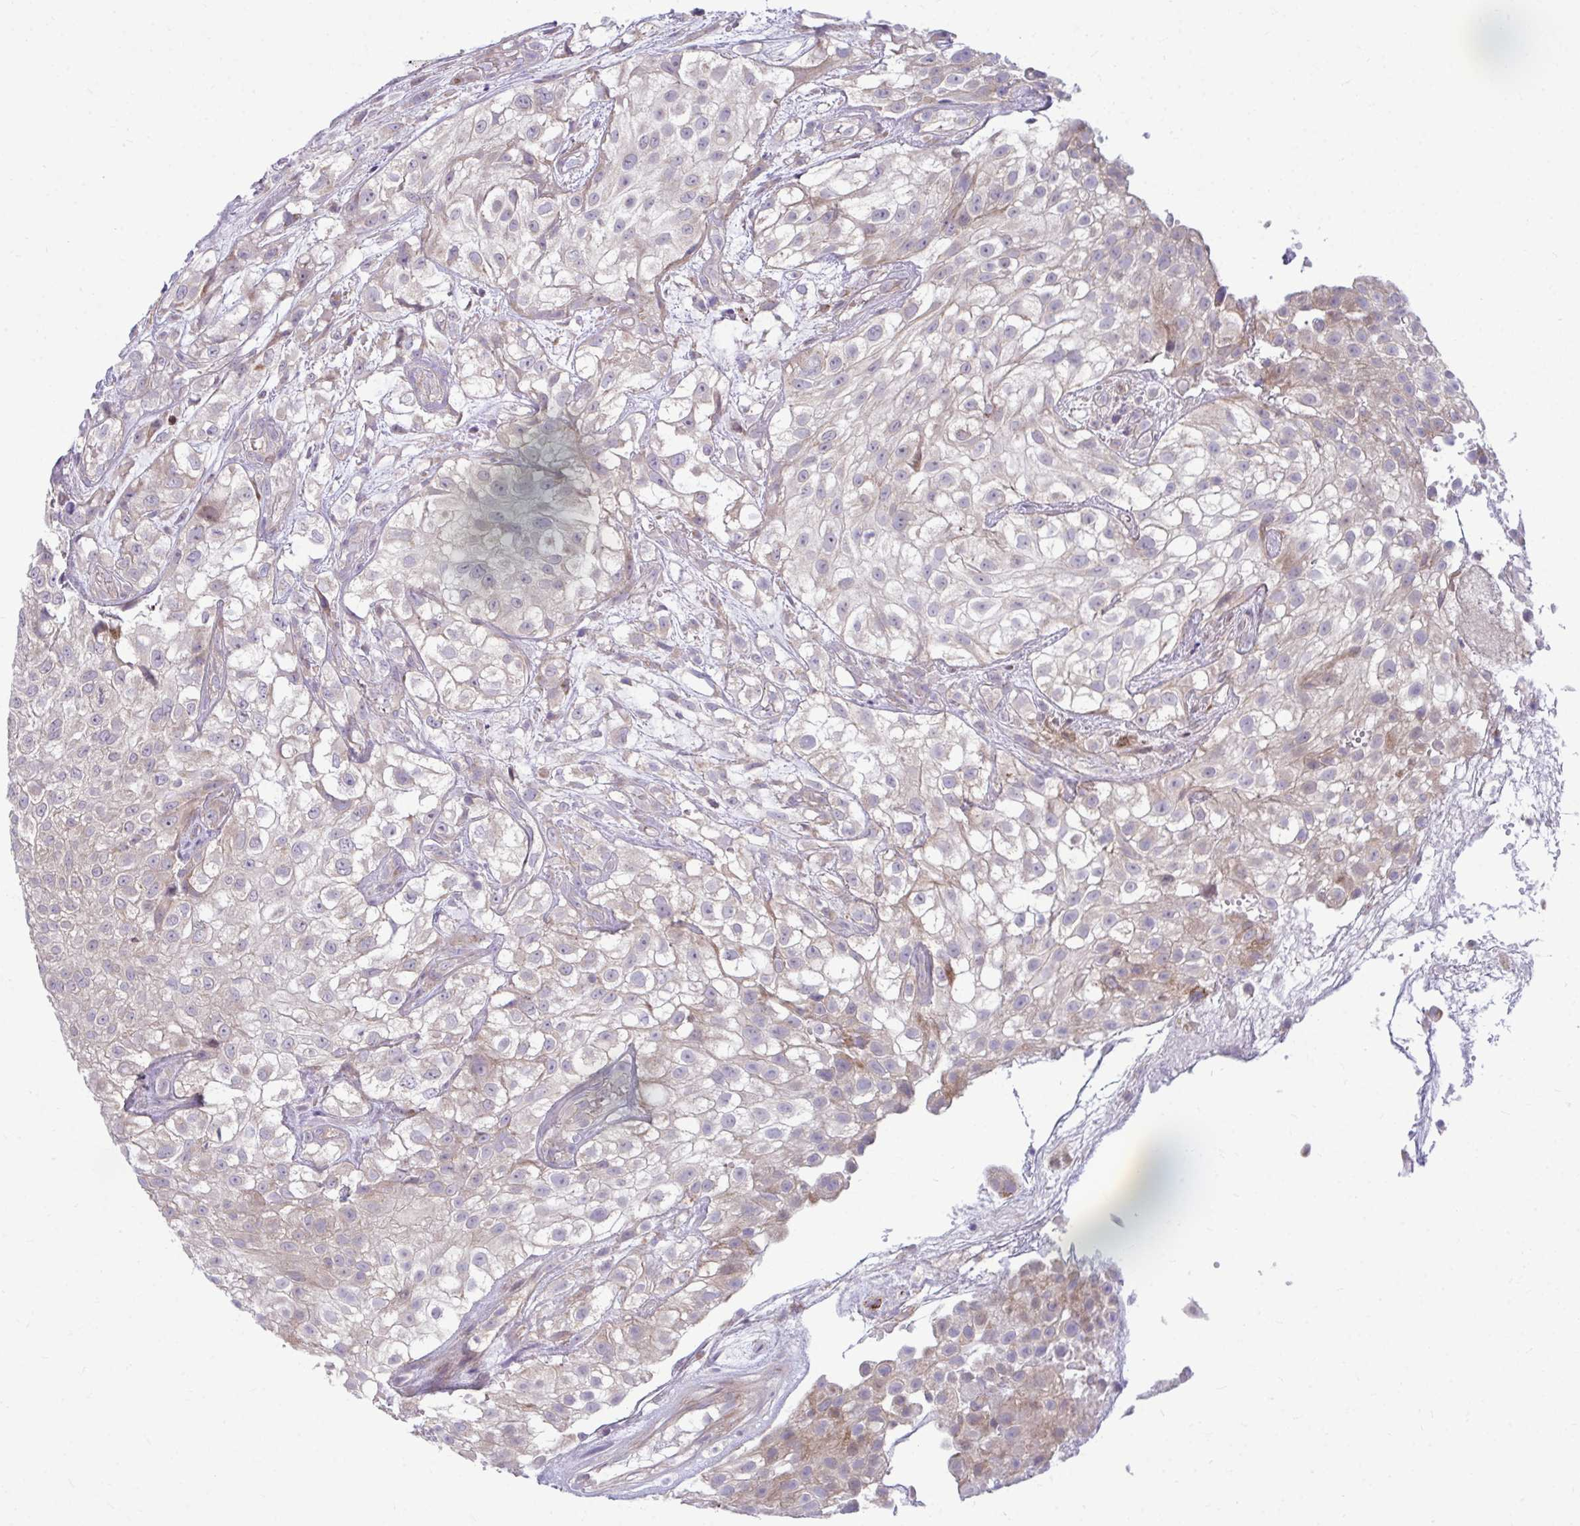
{"staining": {"intensity": "weak", "quantity": "<25%", "location": "cytoplasmic/membranous"}, "tissue": "urothelial cancer", "cell_type": "Tumor cells", "image_type": "cancer", "snomed": [{"axis": "morphology", "description": "Urothelial carcinoma, High grade"}, {"axis": "topography", "description": "Urinary bladder"}], "caption": "There is no significant positivity in tumor cells of urothelial cancer. (Brightfield microscopy of DAB immunohistochemistry at high magnification).", "gene": "C16orf54", "patient": {"sex": "male", "age": 56}}